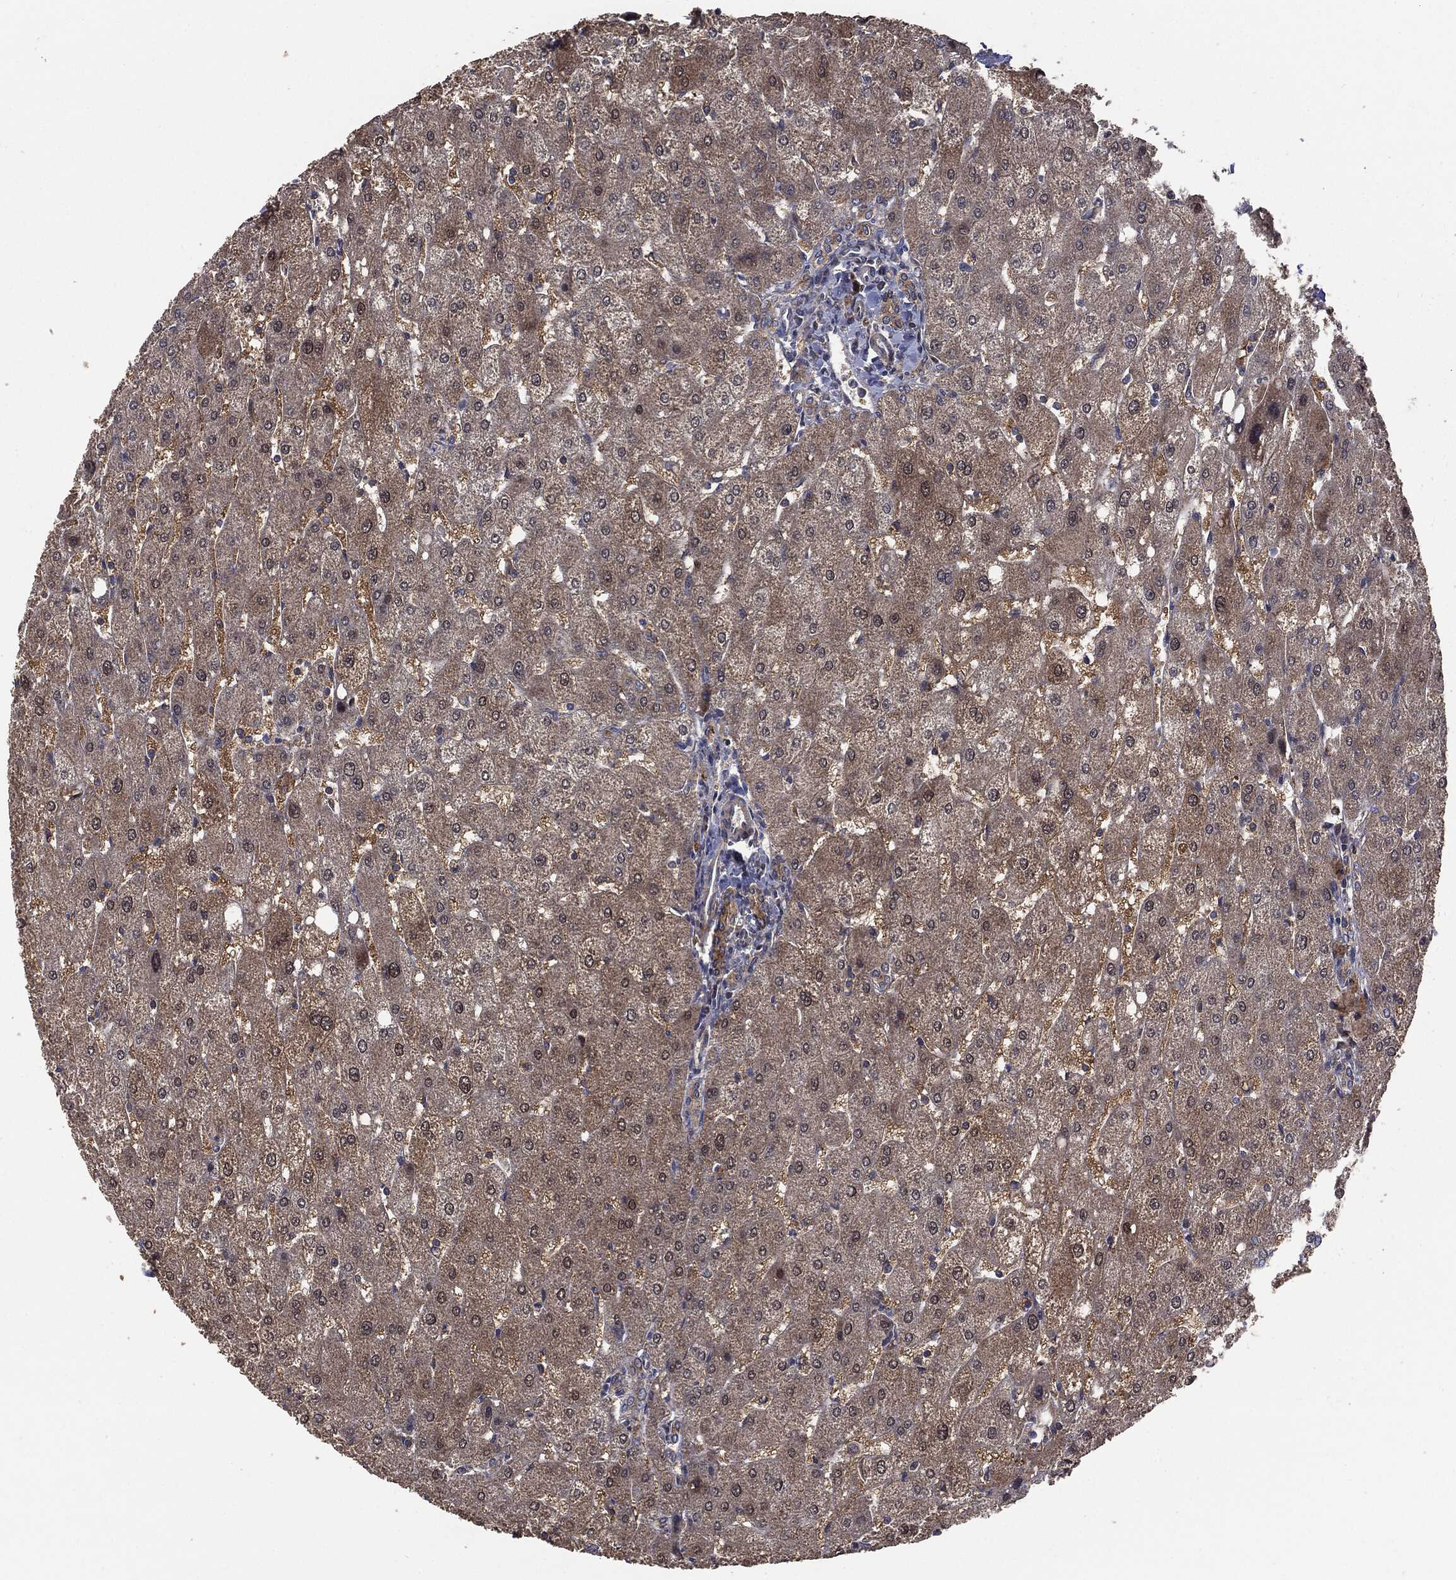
{"staining": {"intensity": "weak", "quantity": ">75%", "location": "cytoplasmic/membranous"}, "tissue": "liver", "cell_type": "Cholangiocytes", "image_type": "normal", "snomed": [{"axis": "morphology", "description": "Normal tissue, NOS"}, {"axis": "topography", "description": "Liver"}], "caption": "Immunohistochemistry staining of normal liver, which shows low levels of weak cytoplasmic/membranous positivity in about >75% of cholangiocytes indicating weak cytoplasmic/membranous protein positivity. The staining was performed using DAB (3,3'-diaminobenzidine) (brown) for protein detection and nuclei were counterstained in hematoxylin (blue).", "gene": "MTOR", "patient": {"sex": "male", "age": 67}}